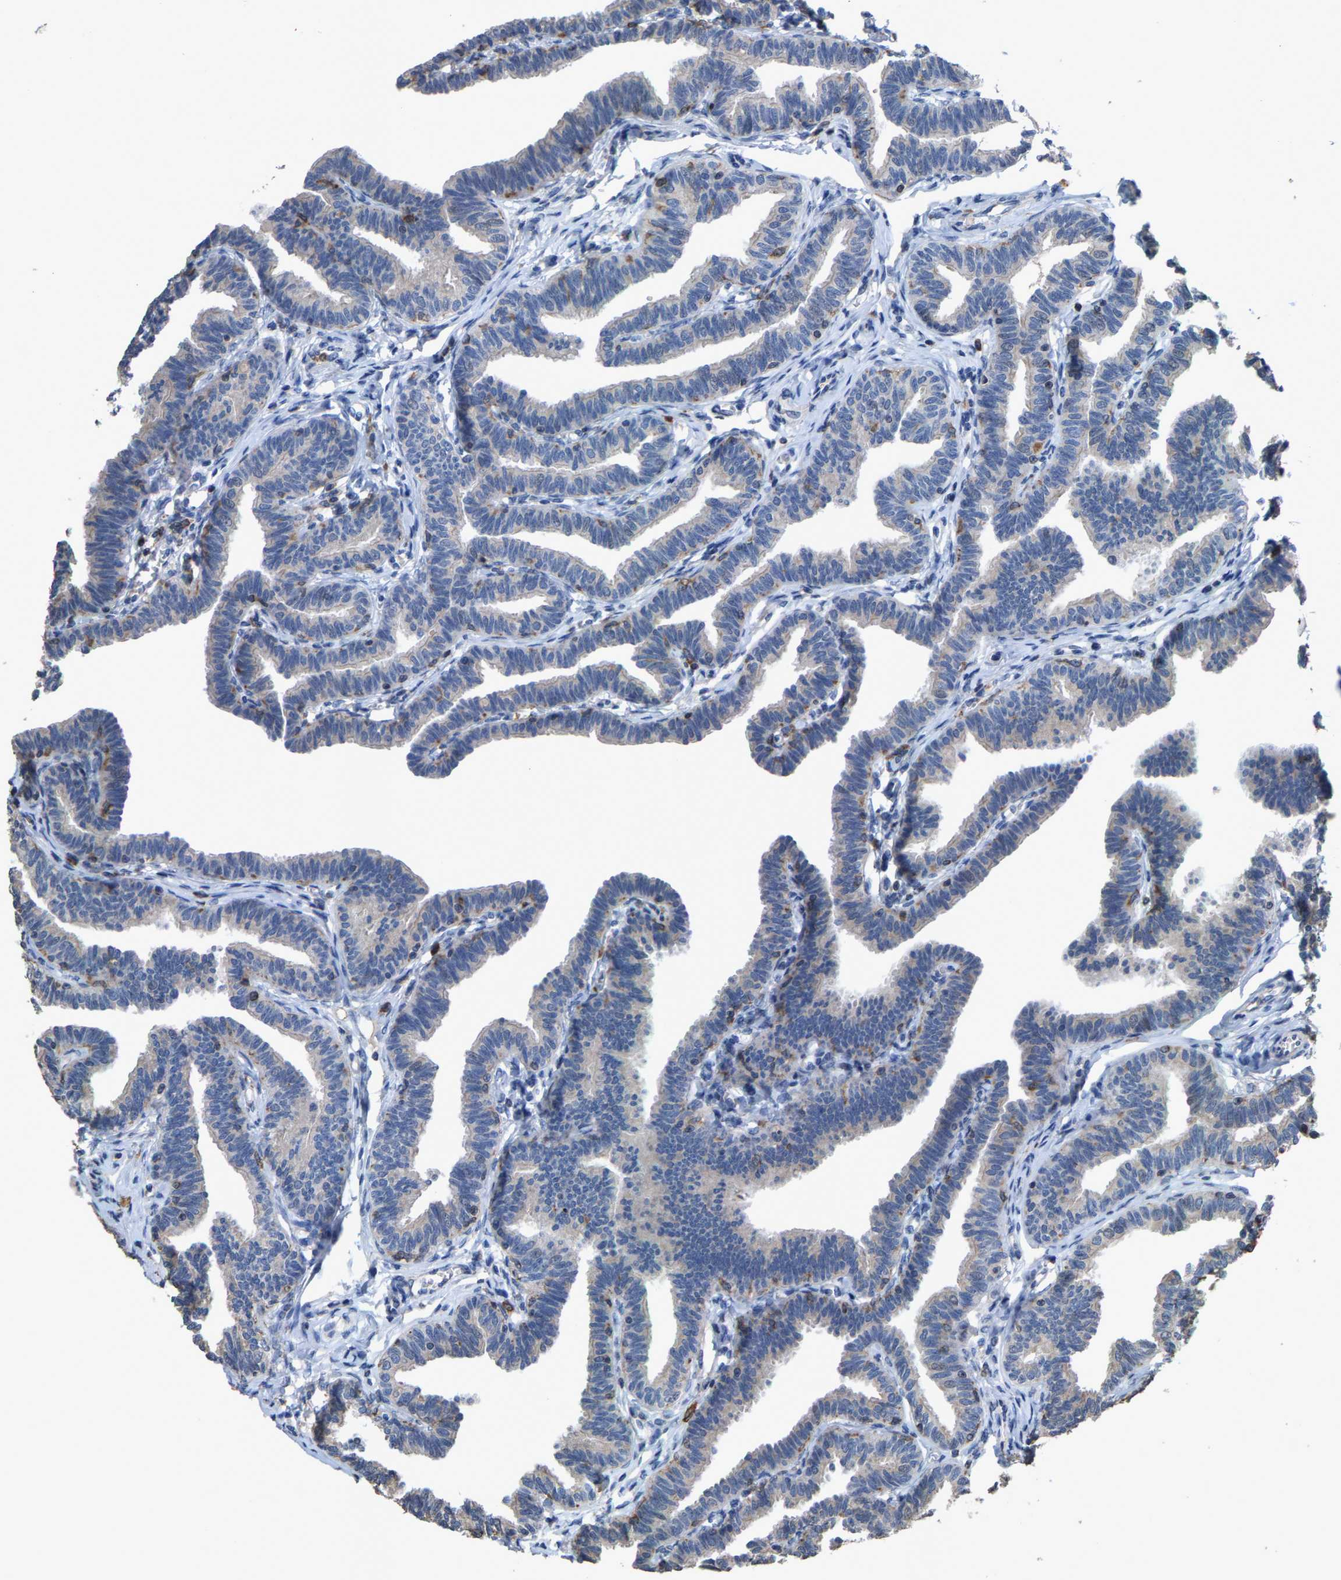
{"staining": {"intensity": "negative", "quantity": "none", "location": "none"}, "tissue": "fallopian tube", "cell_type": "Glandular cells", "image_type": "normal", "snomed": [{"axis": "morphology", "description": "Normal tissue, NOS"}, {"axis": "topography", "description": "Fallopian tube"}, {"axis": "topography", "description": "Ovary"}], "caption": "The micrograph demonstrates no staining of glandular cells in unremarkable fallopian tube. The staining was performed using DAB to visualize the protein expression in brown, while the nuclei were stained in blue with hematoxylin (Magnification: 20x).", "gene": "TDRKH", "patient": {"sex": "female", "age": 23}}